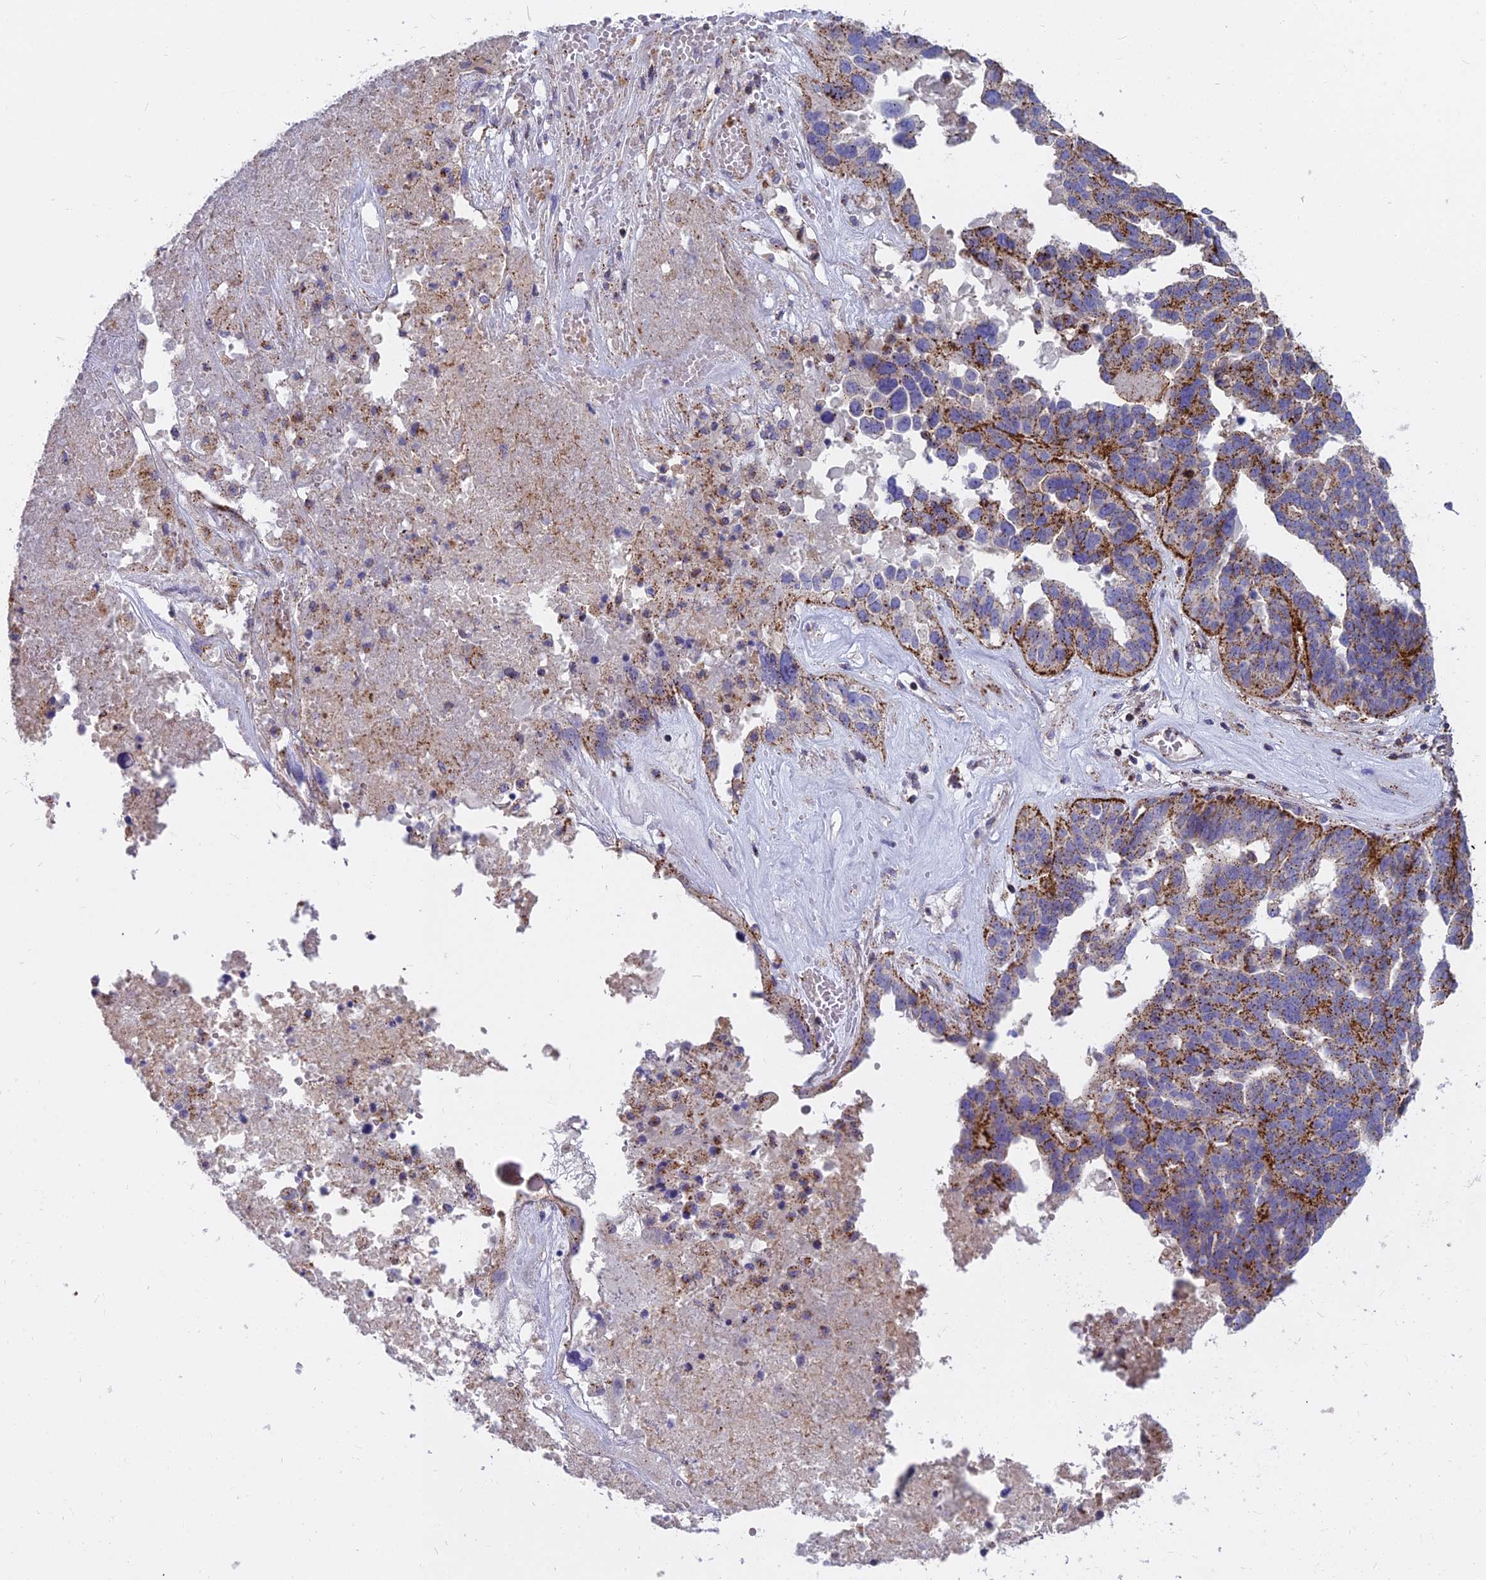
{"staining": {"intensity": "moderate", "quantity": ">75%", "location": "cytoplasmic/membranous"}, "tissue": "ovarian cancer", "cell_type": "Tumor cells", "image_type": "cancer", "snomed": [{"axis": "morphology", "description": "Cystadenocarcinoma, serous, NOS"}, {"axis": "topography", "description": "Ovary"}], "caption": "Immunohistochemical staining of serous cystadenocarcinoma (ovarian) shows moderate cytoplasmic/membranous protein expression in approximately >75% of tumor cells.", "gene": "FRMPD1", "patient": {"sex": "female", "age": 59}}